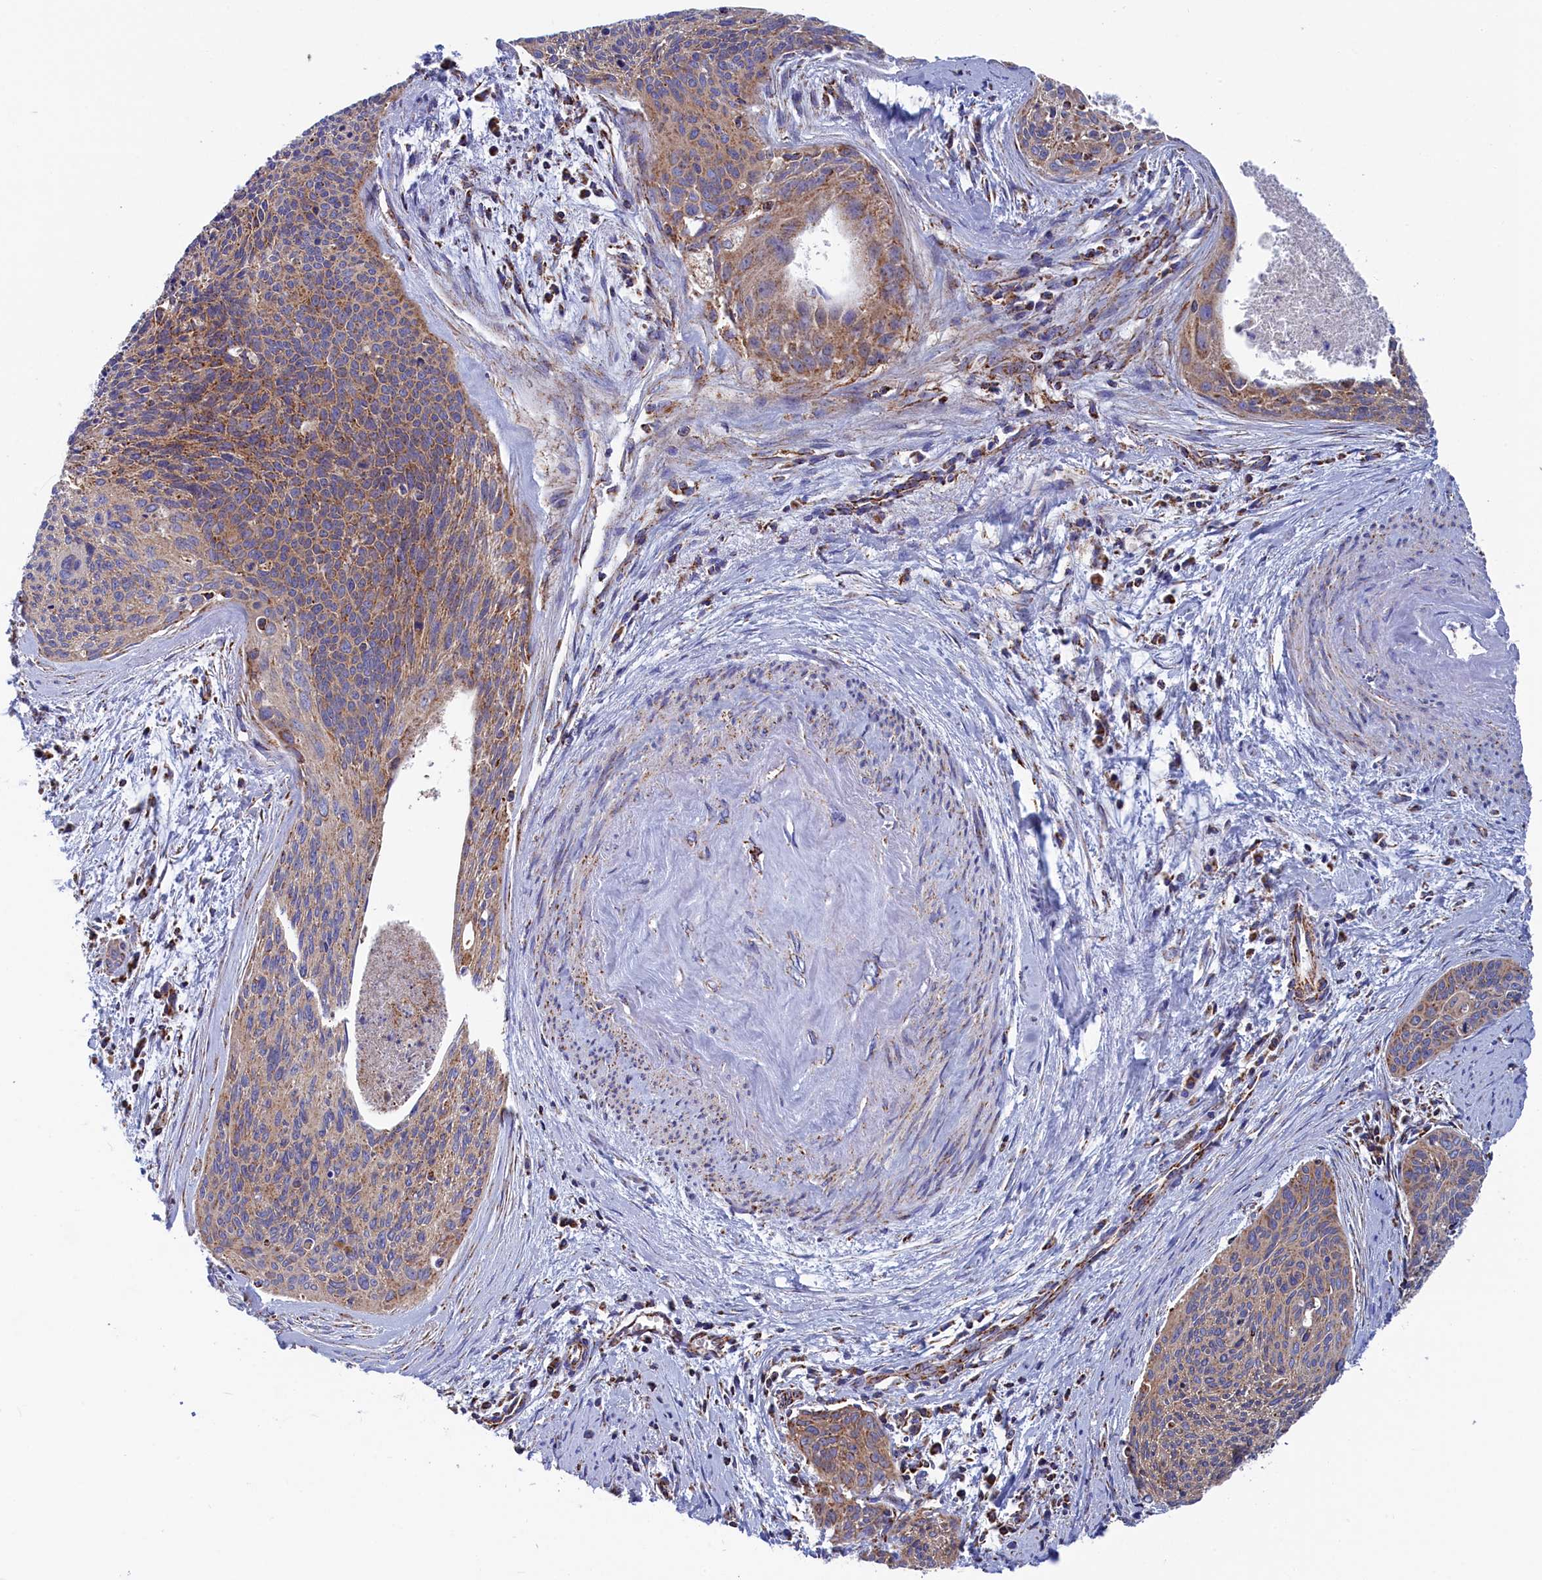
{"staining": {"intensity": "moderate", "quantity": ">75%", "location": "cytoplasmic/membranous"}, "tissue": "cervical cancer", "cell_type": "Tumor cells", "image_type": "cancer", "snomed": [{"axis": "morphology", "description": "Squamous cell carcinoma, NOS"}, {"axis": "topography", "description": "Cervix"}], "caption": "Immunohistochemical staining of human cervical cancer reveals medium levels of moderate cytoplasmic/membranous protein staining in about >75% of tumor cells.", "gene": "WDR83", "patient": {"sex": "female", "age": 55}}